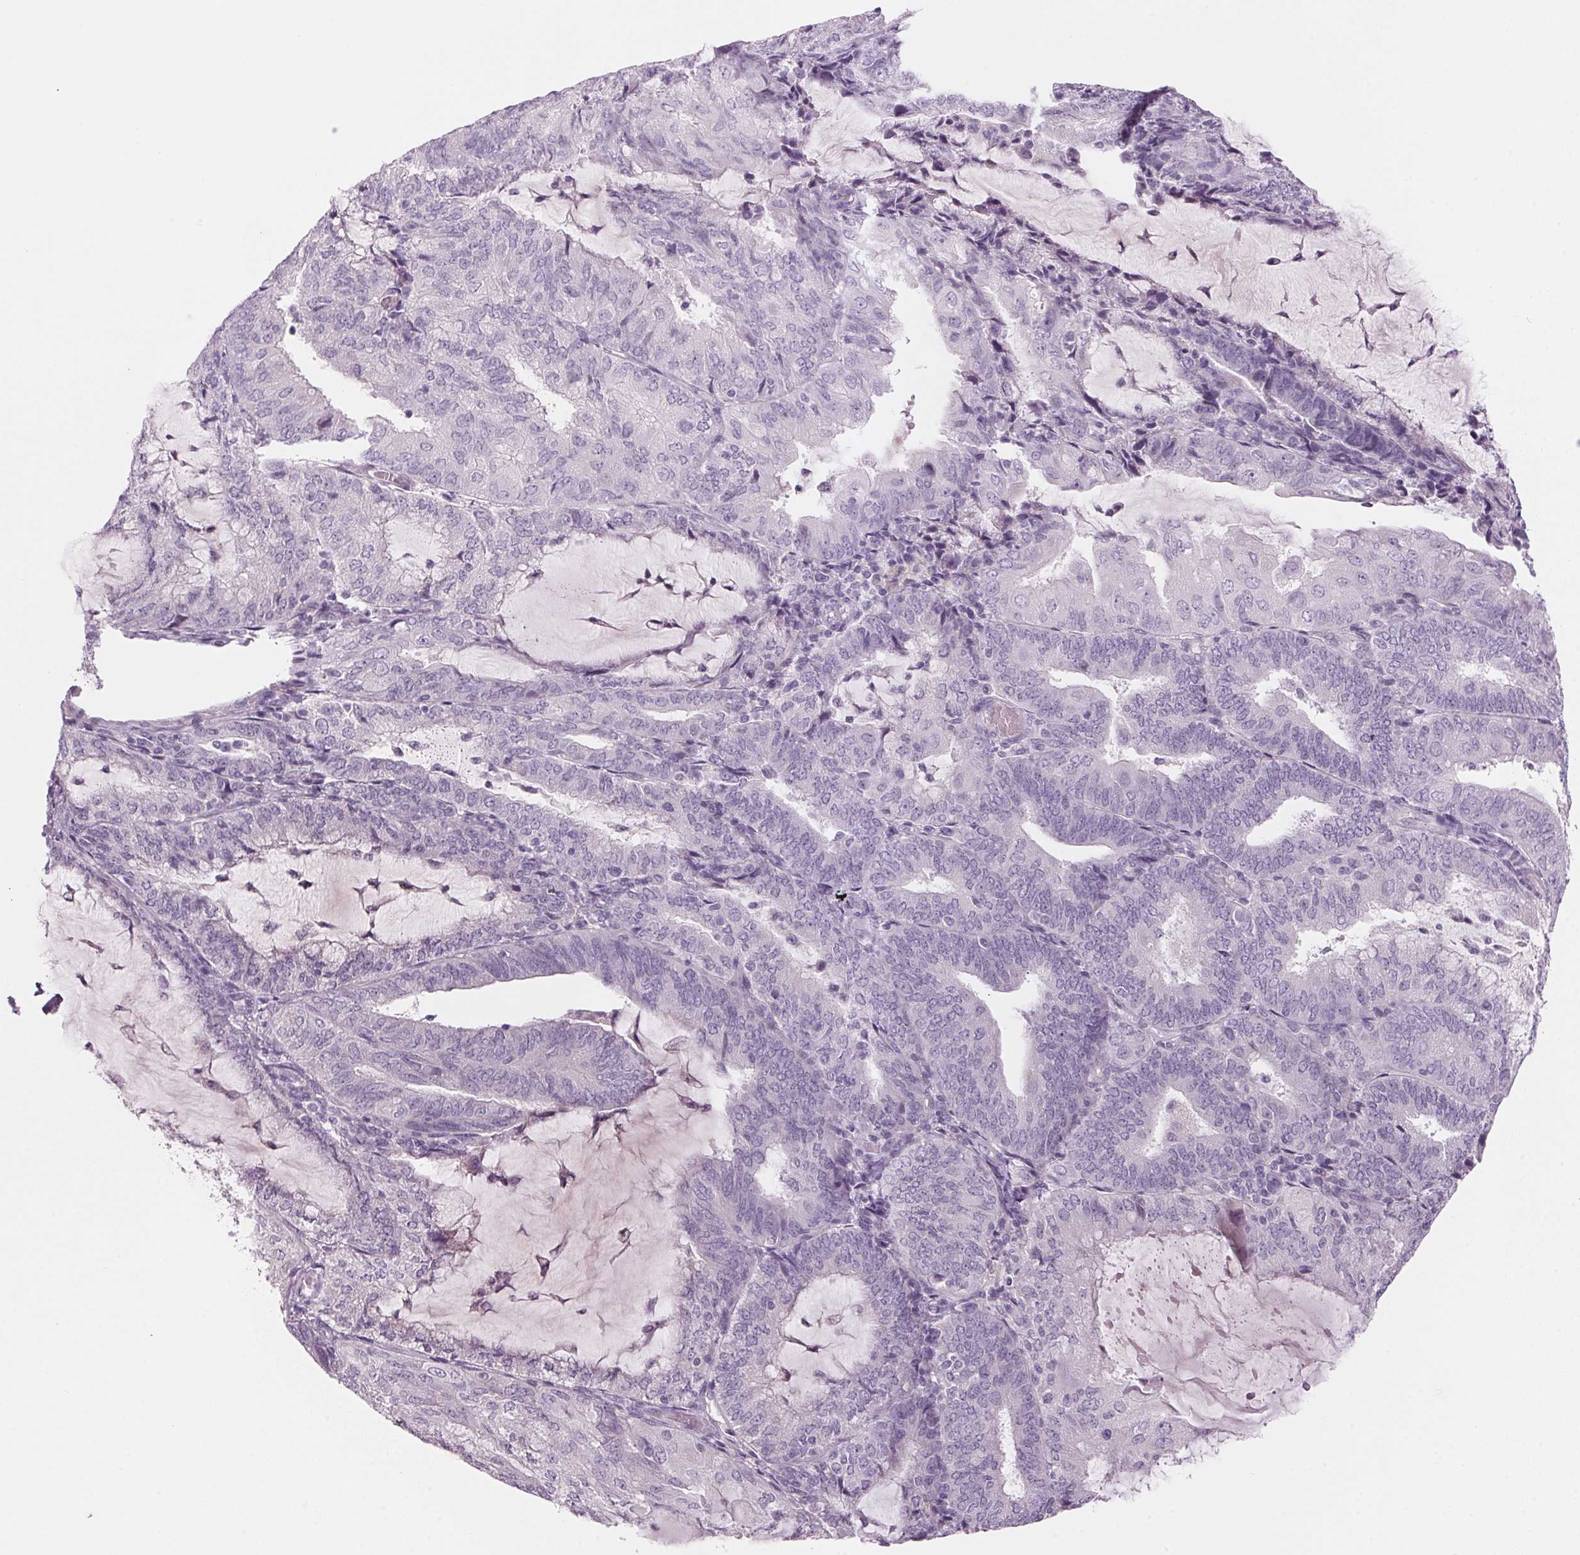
{"staining": {"intensity": "negative", "quantity": "none", "location": "none"}, "tissue": "endometrial cancer", "cell_type": "Tumor cells", "image_type": "cancer", "snomed": [{"axis": "morphology", "description": "Adenocarcinoma, NOS"}, {"axis": "topography", "description": "Endometrium"}], "caption": "A photomicrograph of human adenocarcinoma (endometrial) is negative for staining in tumor cells.", "gene": "ADAM20", "patient": {"sex": "female", "age": 81}}